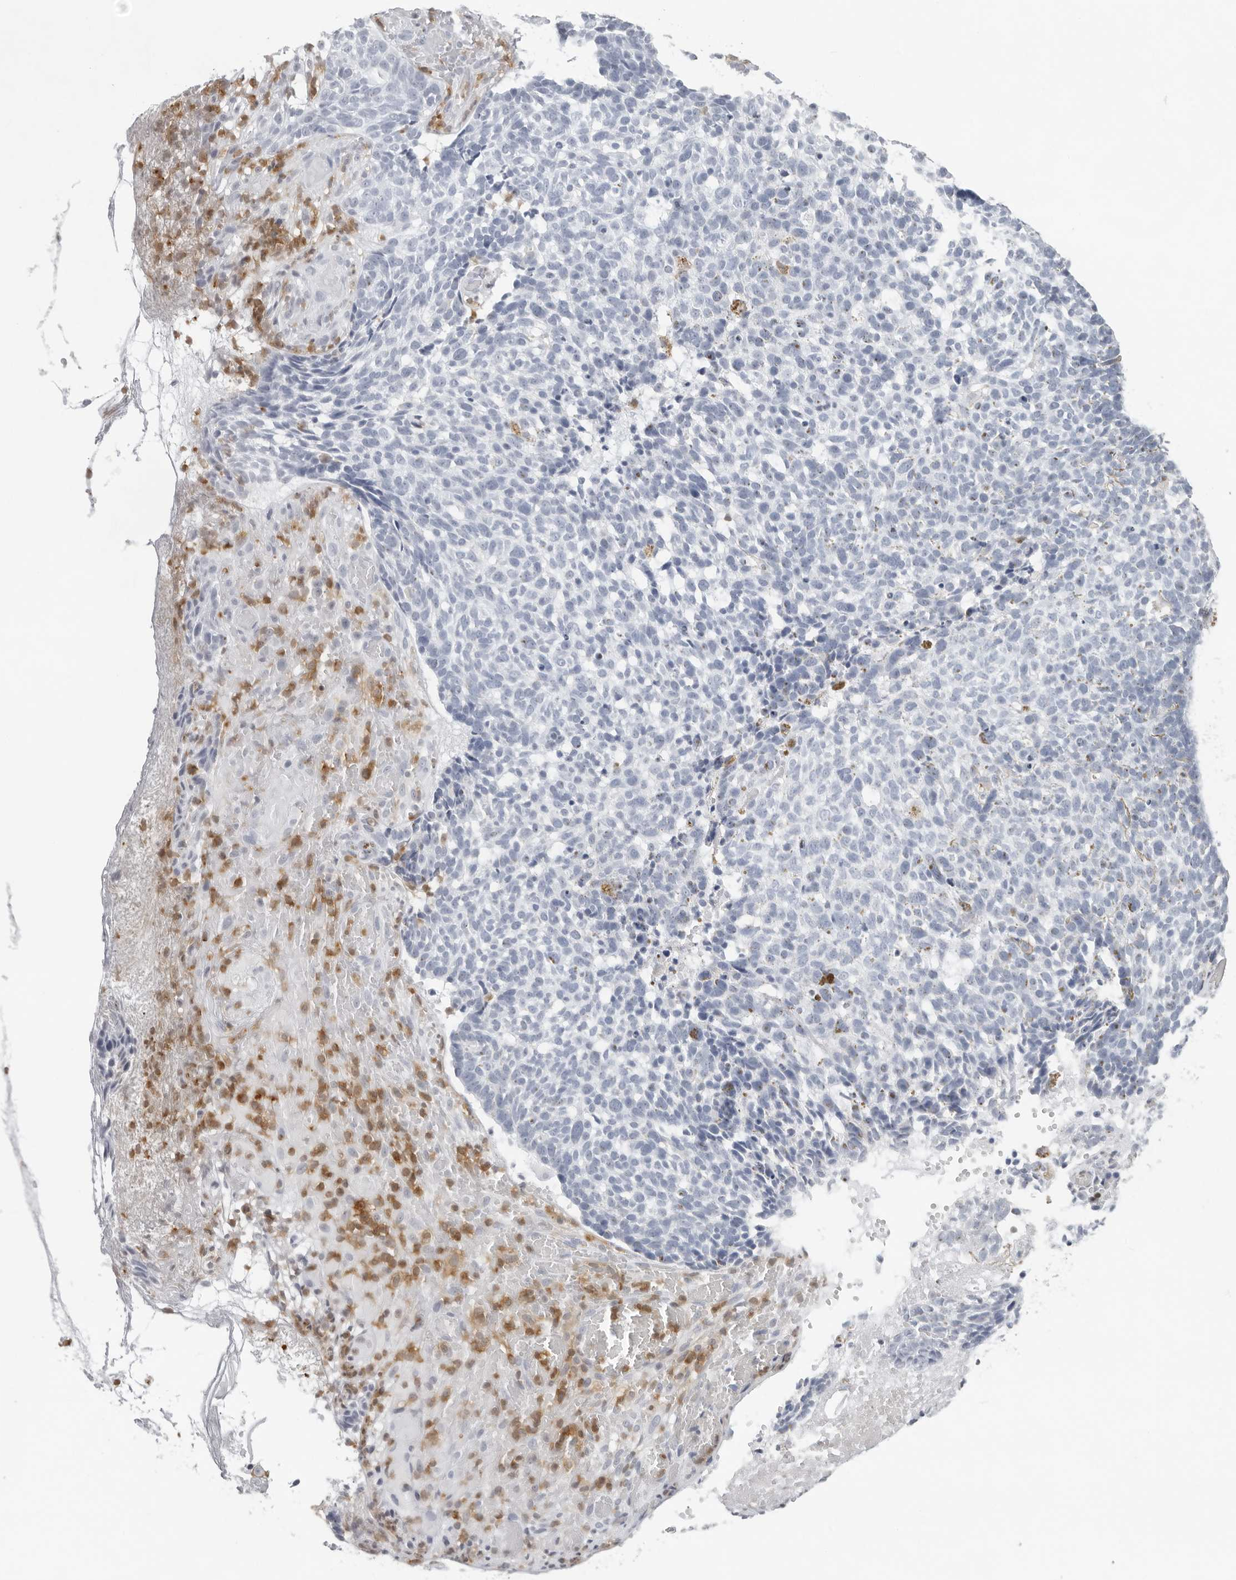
{"staining": {"intensity": "negative", "quantity": "none", "location": "none"}, "tissue": "skin cancer", "cell_type": "Tumor cells", "image_type": "cancer", "snomed": [{"axis": "morphology", "description": "Basal cell carcinoma"}, {"axis": "topography", "description": "Skin"}], "caption": "IHC of human skin cancer (basal cell carcinoma) demonstrates no expression in tumor cells. (DAB (3,3'-diaminobenzidine) immunohistochemistry (IHC) with hematoxylin counter stain).", "gene": "FMNL1", "patient": {"sex": "male", "age": 85}}